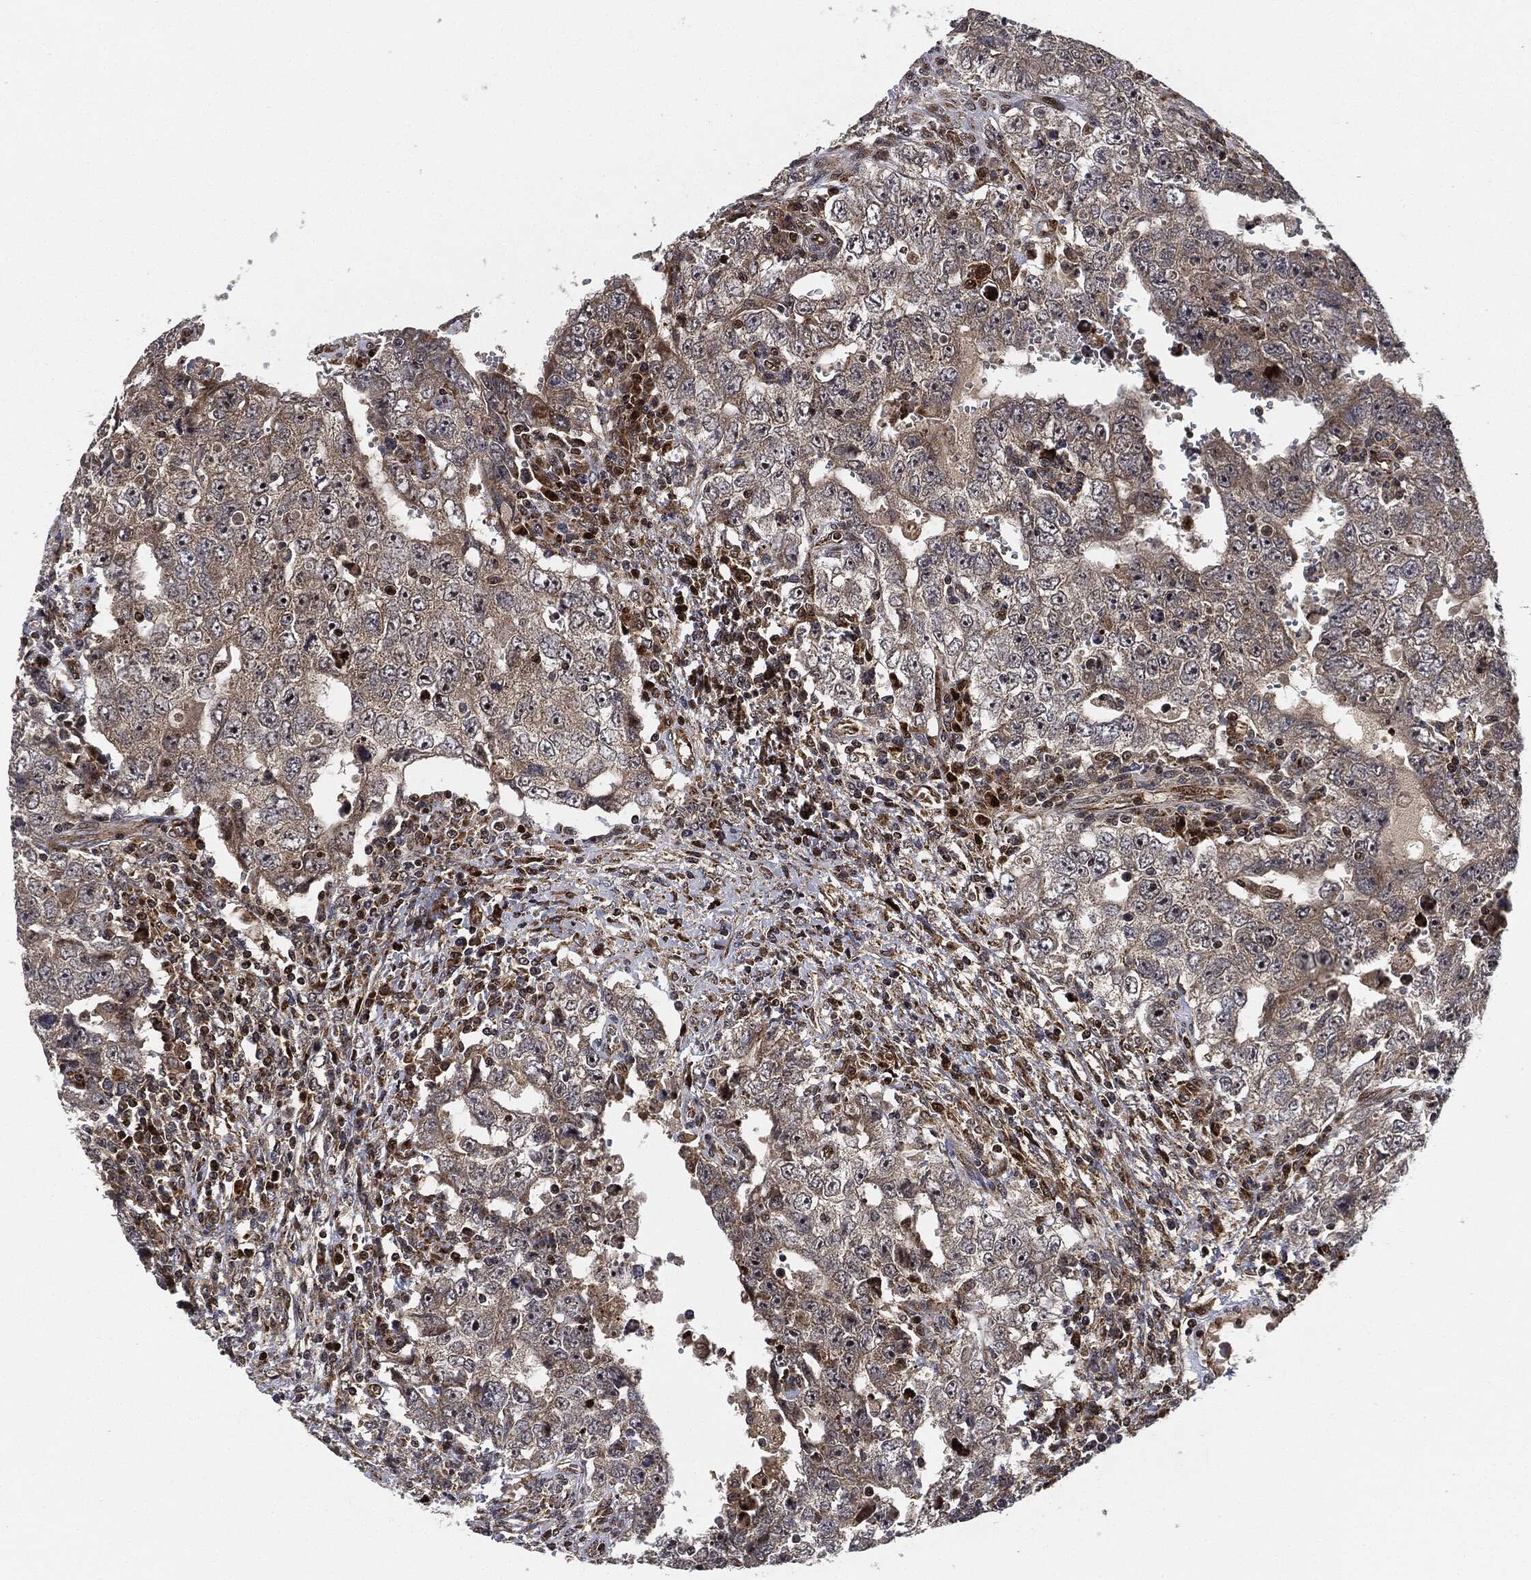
{"staining": {"intensity": "weak", "quantity": "<25%", "location": "cytoplasmic/membranous"}, "tissue": "testis cancer", "cell_type": "Tumor cells", "image_type": "cancer", "snomed": [{"axis": "morphology", "description": "Carcinoma, Embryonal, NOS"}, {"axis": "topography", "description": "Testis"}], "caption": "An immunohistochemistry micrograph of testis embryonal carcinoma is shown. There is no staining in tumor cells of testis embryonal carcinoma.", "gene": "RNASEL", "patient": {"sex": "male", "age": 26}}